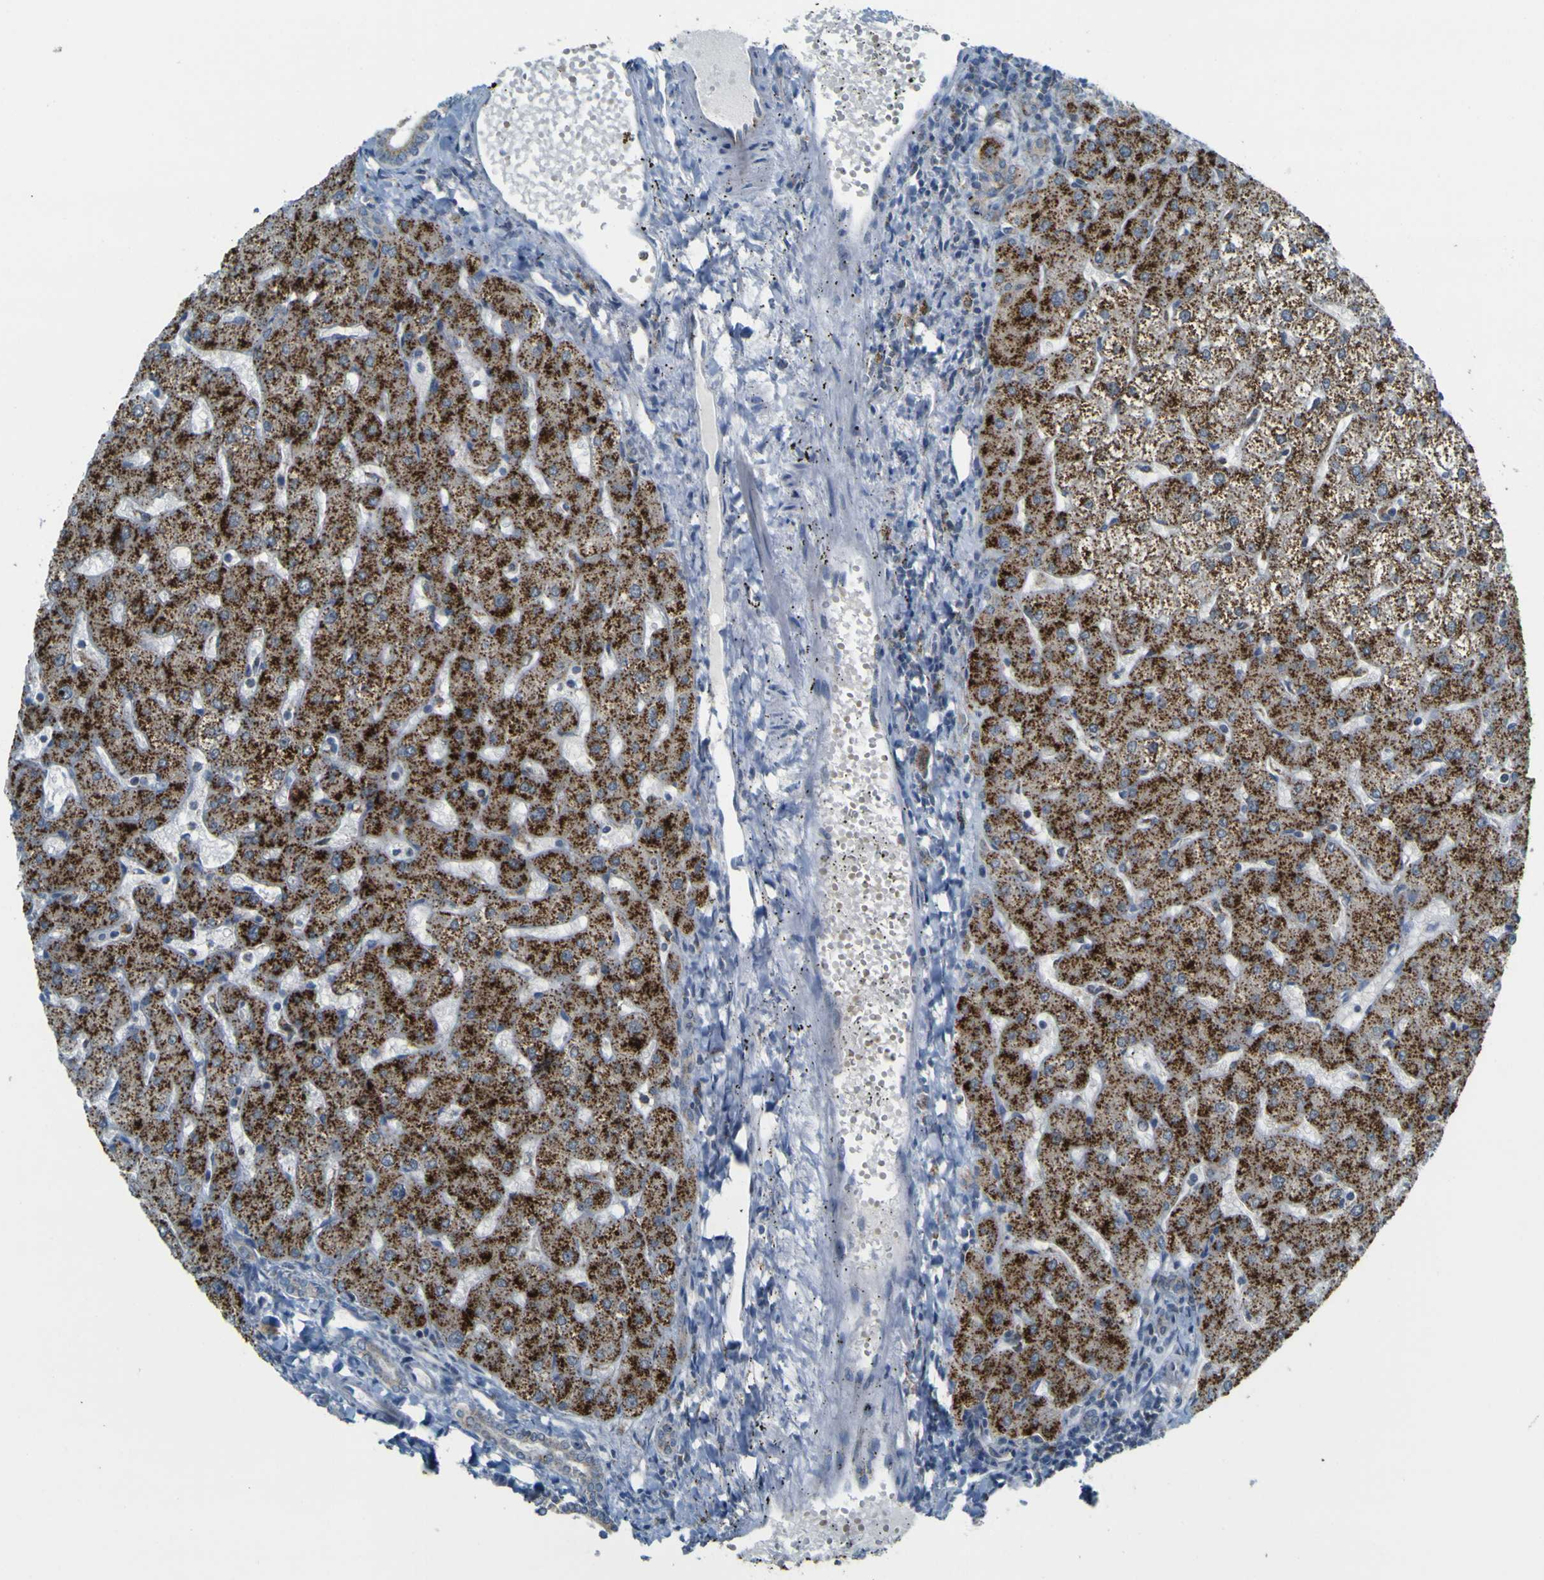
{"staining": {"intensity": "weak", "quantity": "25%-75%", "location": "cytoplasmic/membranous"}, "tissue": "liver", "cell_type": "Cholangiocytes", "image_type": "normal", "snomed": [{"axis": "morphology", "description": "Normal tissue, NOS"}, {"axis": "topography", "description": "Liver"}], "caption": "This histopathology image displays IHC staining of benign human liver, with low weak cytoplasmic/membranous expression in about 25%-75% of cholangiocytes.", "gene": "ACBD5", "patient": {"sex": "male", "age": 67}}